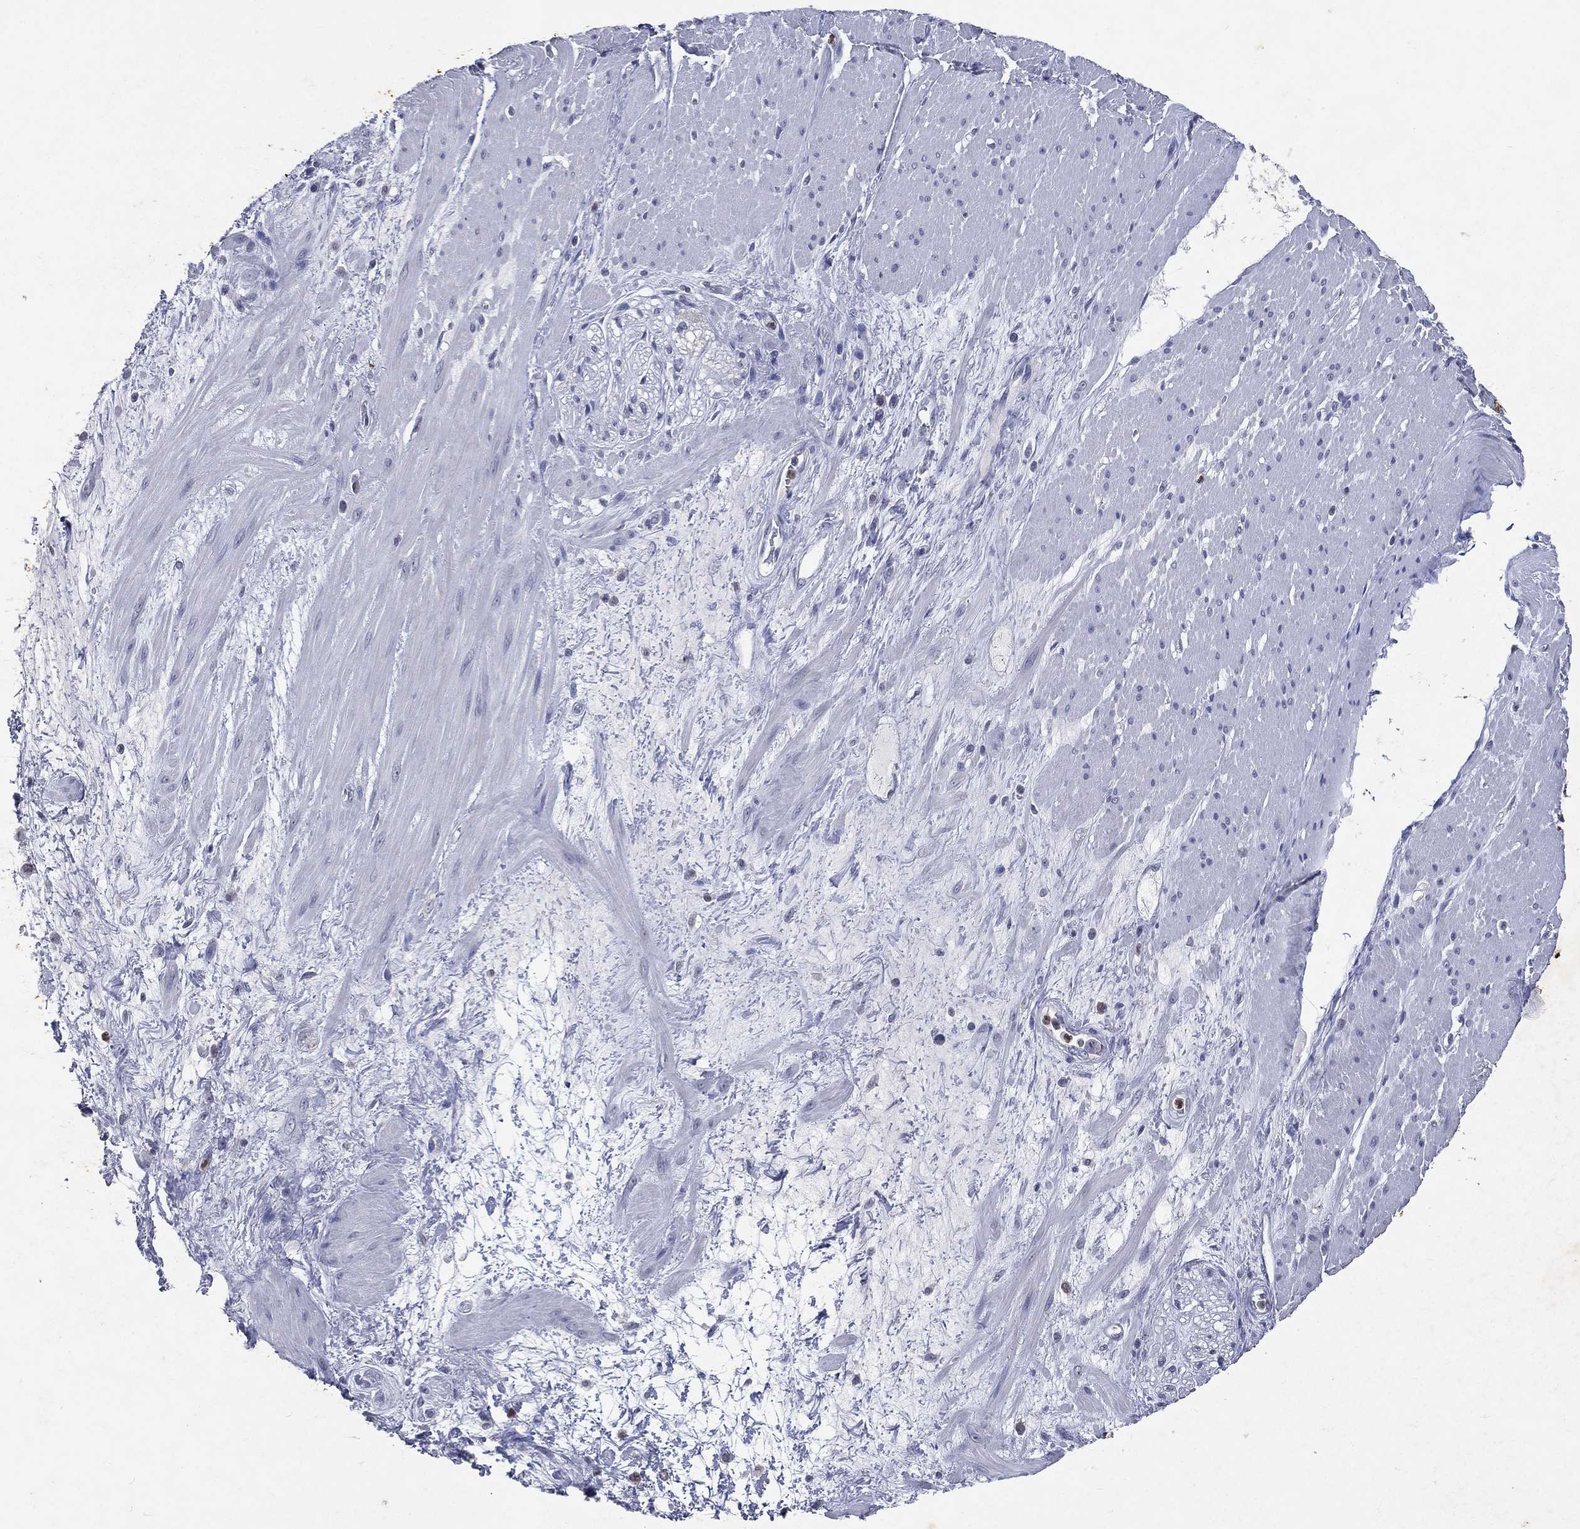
{"staining": {"intensity": "negative", "quantity": "none", "location": "none"}, "tissue": "smooth muscle", "cell_type": "Smooth muscle cells", "image_type": "normal", "snomed": [{"axis": "morphology", "description": "Normal tissue, NOS"}, {"axis": "topography", "description": "Soft tissue"}, {"axis": "topography", "description": "Smooth muscle"}], "caption": "IHC image of benign human smooth muscle stained for a protein (brown), which demonstrates no positivity in smooth muscle cells.", "gene": "SLC34A2", "patient": {"sex": "male", "age": 72}}